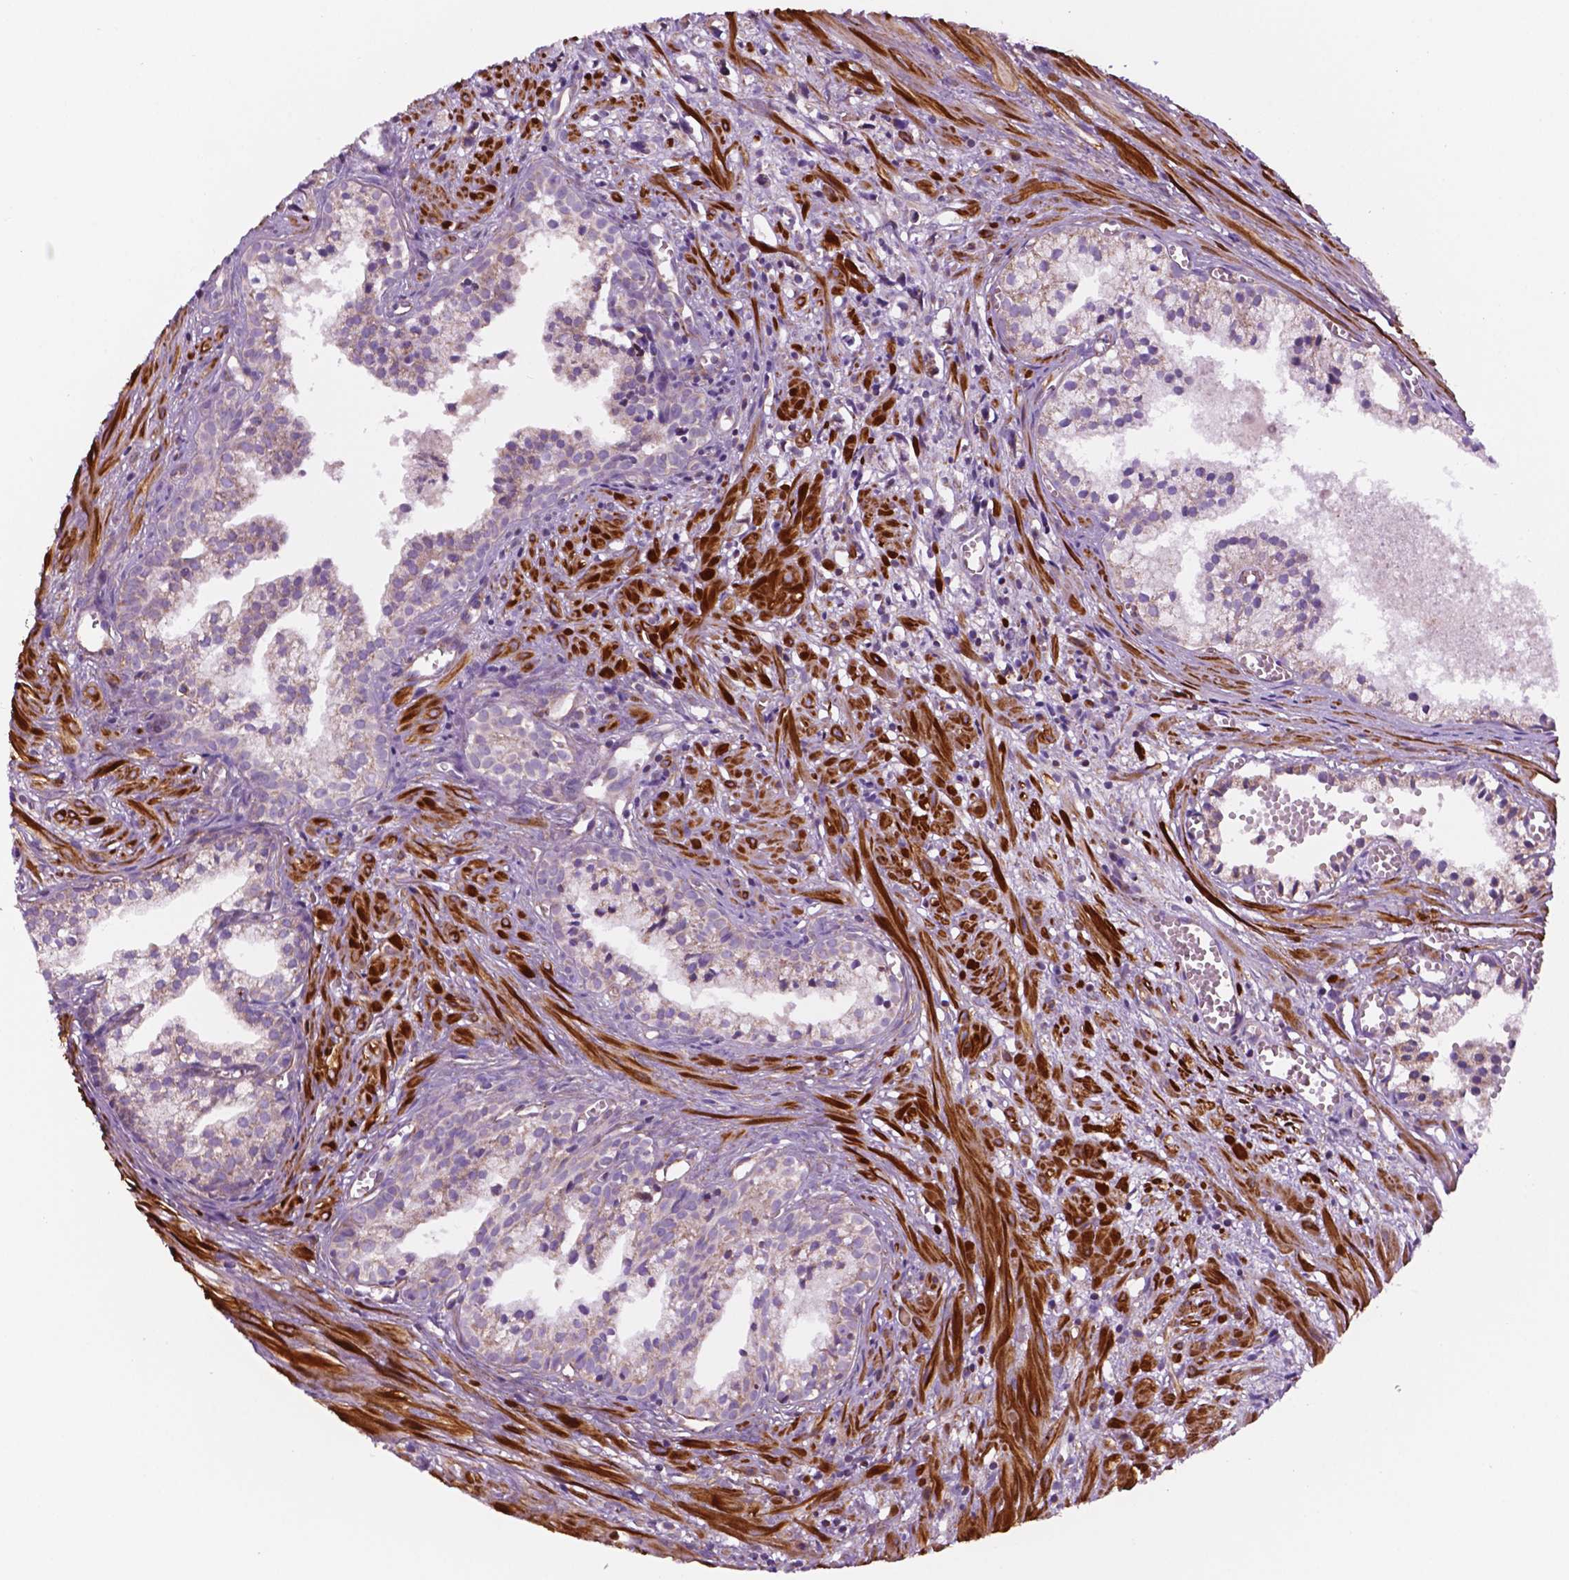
{"staining": {"intensity": "weak", "quantity": "25%-75%", "location": "cytoplasmic/membranous"}, "tissue": "prostate cancer", "cell_type": "Tumor cells", "image_type": "cancer", "snomed": [{"axis": "morphology", "description": "Adenocarcinoma, High grade"}, {"axis": "topography", "description": "Prostate"}], "caption": "Protein expression analysis of human prostate adenocarcinoma (high-grade) reveals weak cytoplasmic/membranous positivity in approximately 25%-75% of tumor cells. Using DAB (brown) and hematoxylin (blue) stains, captured at high magnification using brightfield microscopy.", "gene": "GEMIN4", "patient": {"sex": "male", "age": 58}}